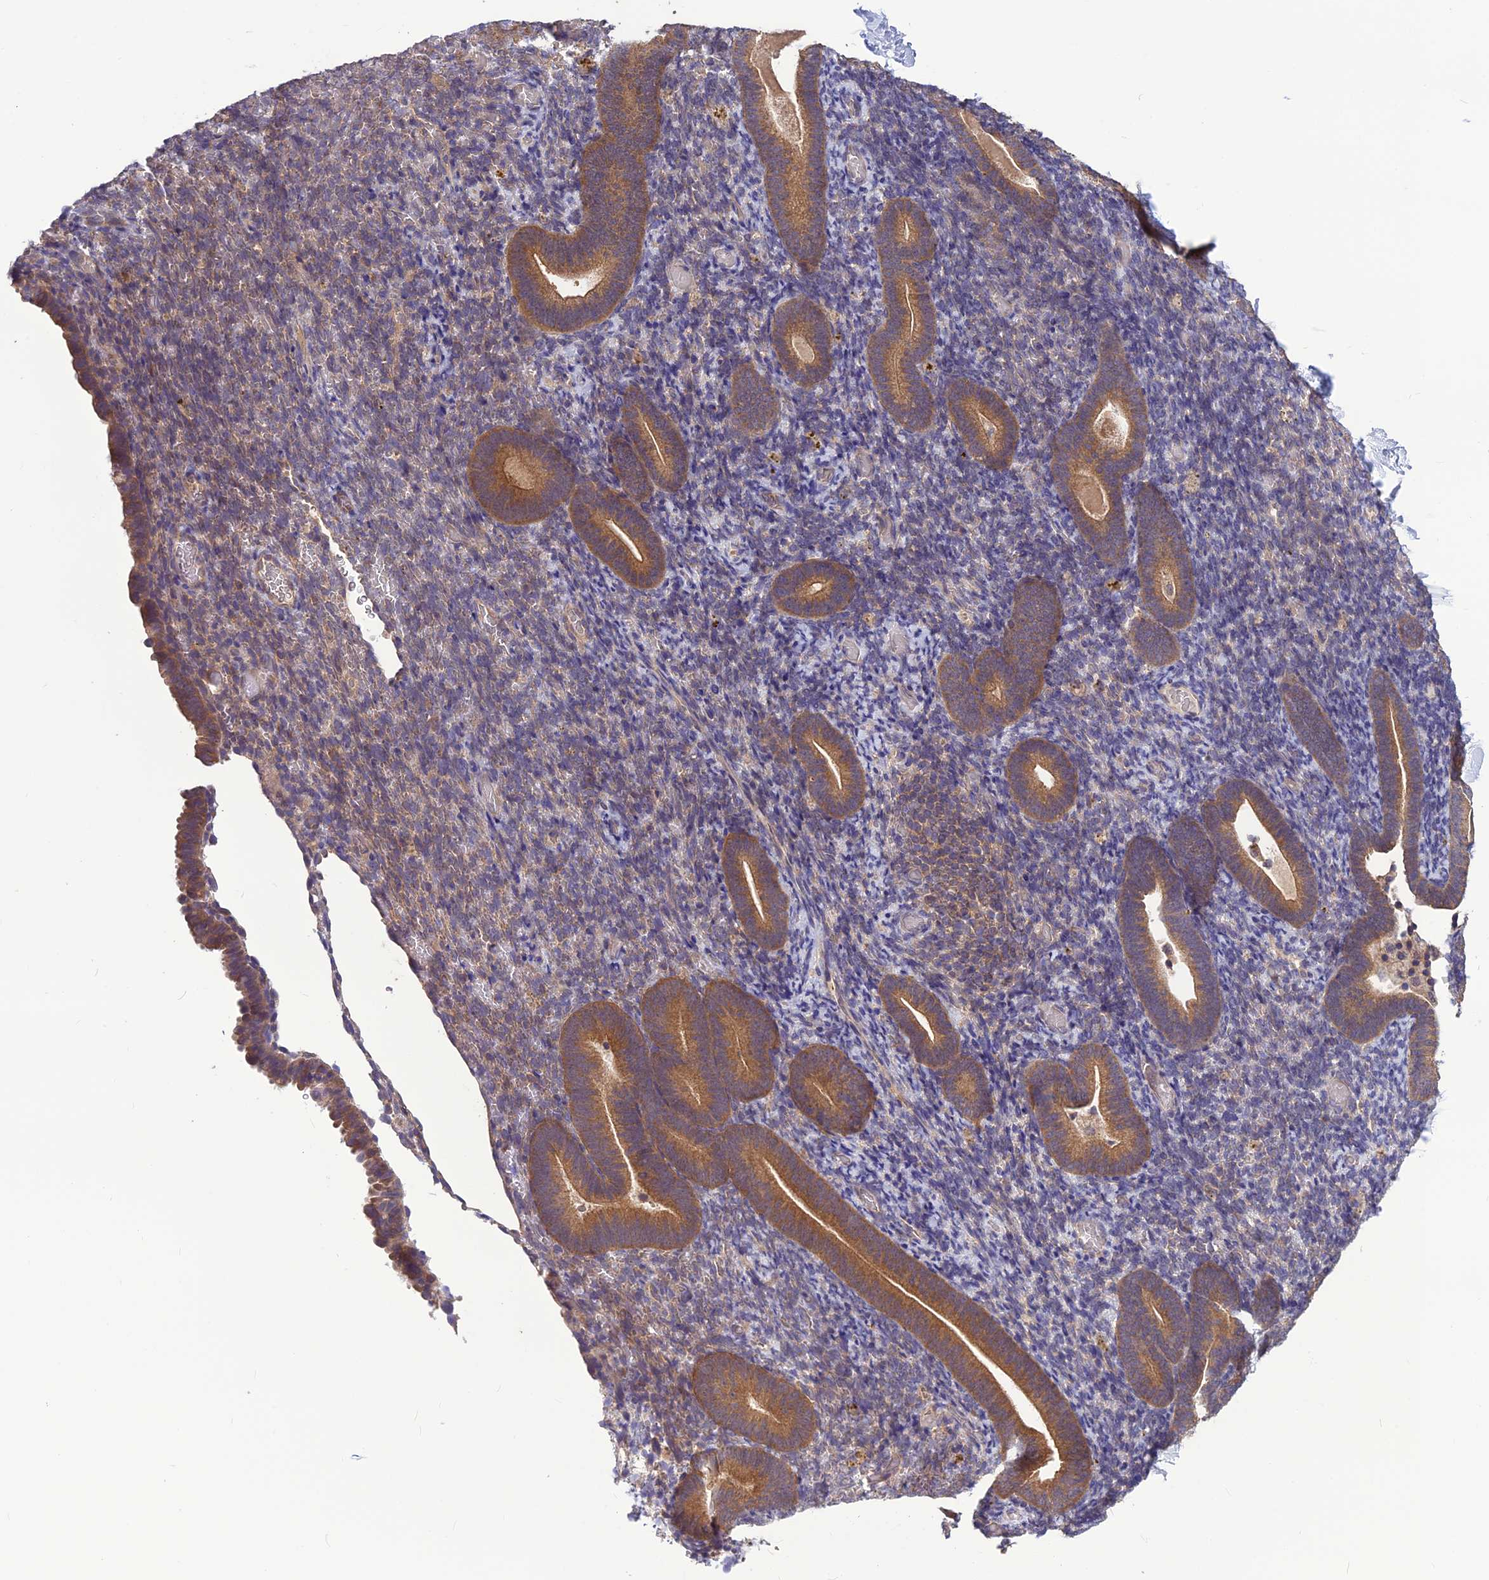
{"staining": {"intensity": "weak", "quantity": "25%-75%", "location": "cytoplasmic/membranous"}, "tissue": "endometrium", "cell_type": "Cells in endometrial stroma", "image_type": "normal", "snomed": [{"axis": "morphology", "description": "Normal tissue, NOS"}, {"axis": "topography", "description": "Endometrium"}], "caption": "Protein expression analysis of normal endometrium shows weak cytoplasmic/membranous expression in about 25%-75% of cells in endometrial stroma.", "gene": "PSMF1", "patient": {"sex": "female", "age": 51}}